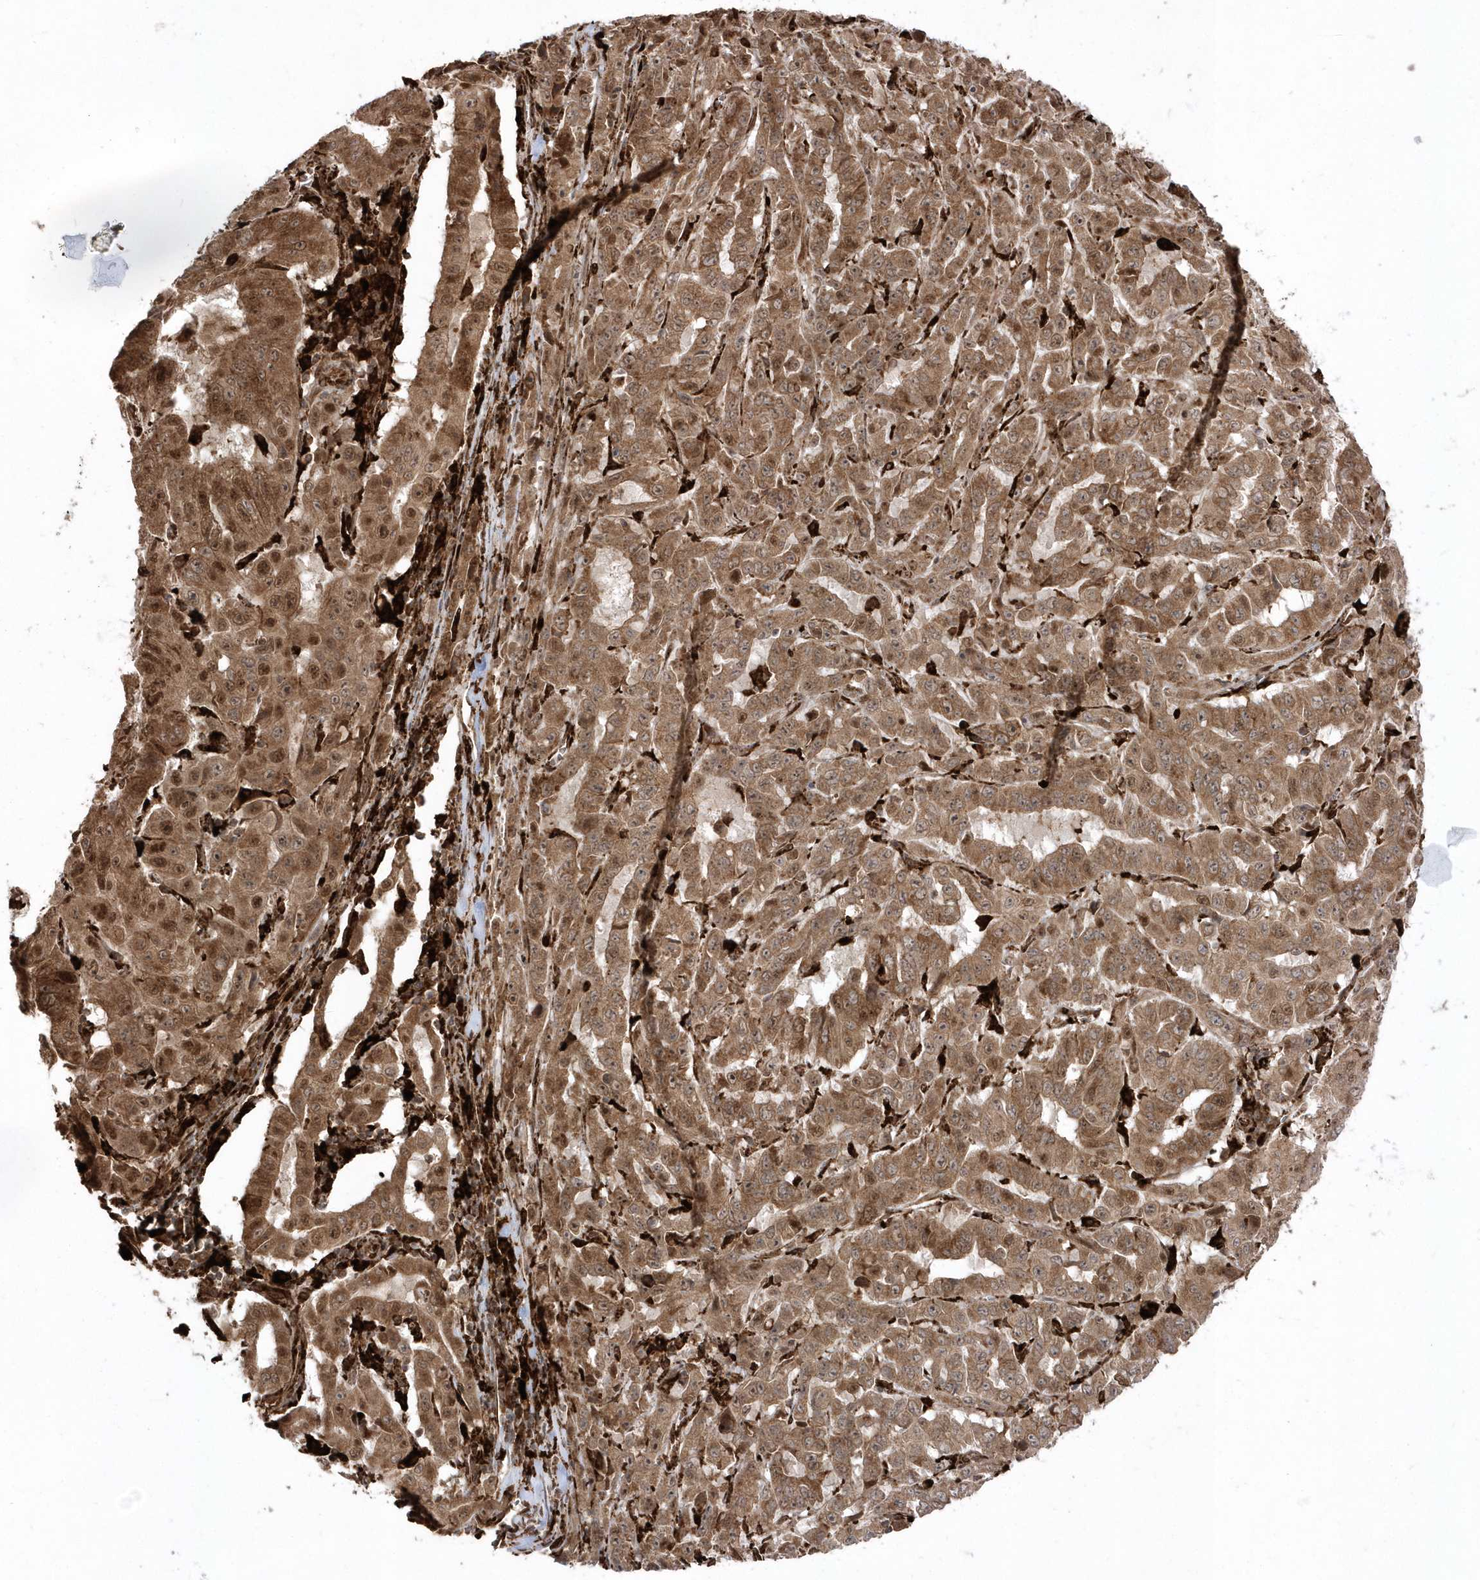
{"staining": {"intensity": "moderate", "quantity": ">75%", "location": "cytoplasmic/membranous,nuclear"}, "tissue": "pancreatic cancer", "cell_type": "Tumor cells", "image_type": "cancer", "snomed": [{"axis": "morphology", "description": "Adenocarcinoma, NOS"}, {"axis": "topography", "description": "Pancreas"}], "caption": "Moderate cytoplasmic/membranous and nuclear expression for a protein is appreciated in about >75% of tumor cells of pancreatic cancer using immunohistochemistry (IHC).", "gene": "EPC2", "patient": {"sex": "male", "age": 63}}